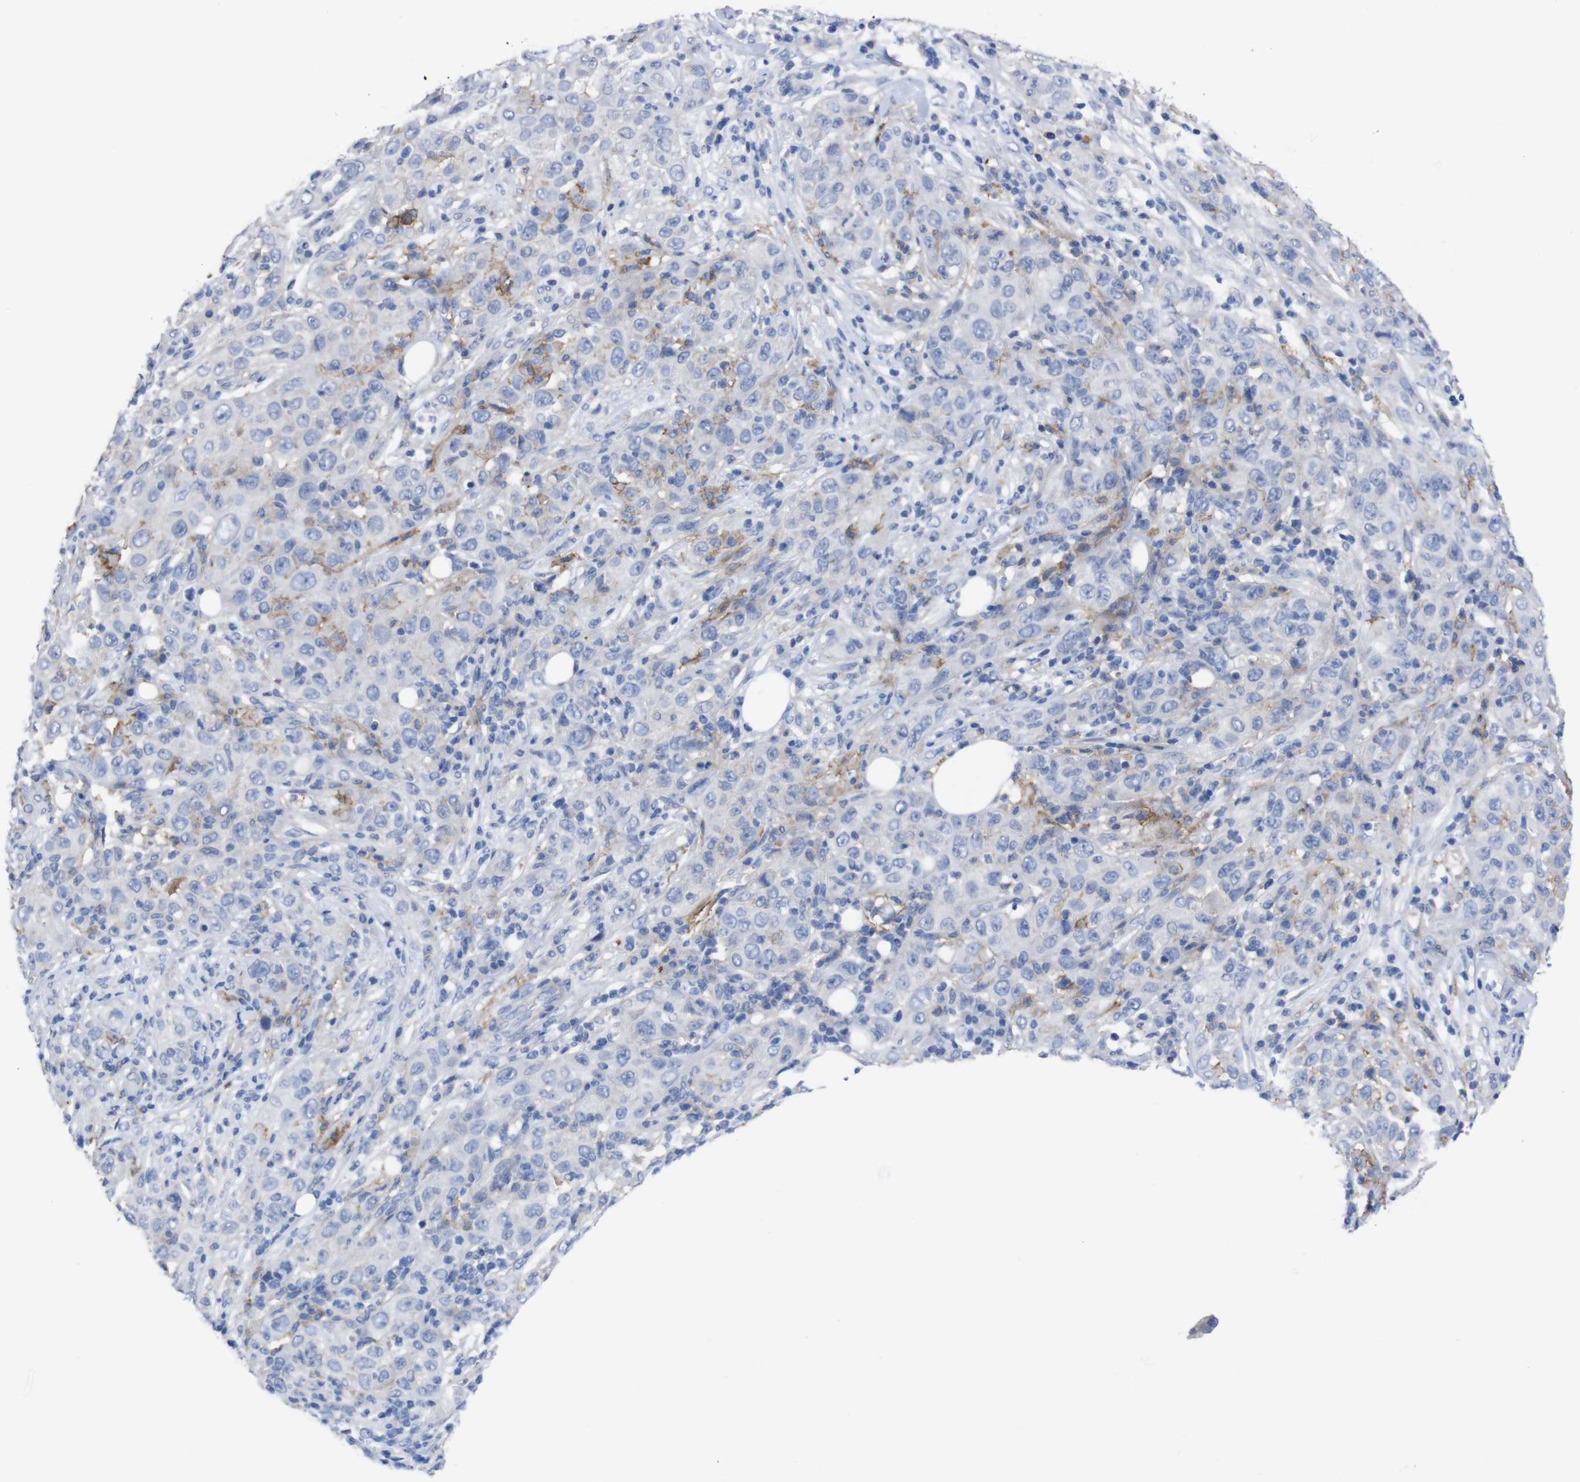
{"staining": {"intensity": "negative", "quantity": "none", "location": "none"}, "tissue": "skin cancer", "cell_type": "Tumor cells", "image_type": "cancer", "snomed": [{"axis": "morphology", "description": "Squamous cell carcinoma, NOS"}, {"axis": "topography", "description": "Skin"}], "caption": "The image displays no significant staining in tumor cells of skin cancer.", "gene": "C5AR1", "patient": {"sex": "female", "age": 88}}